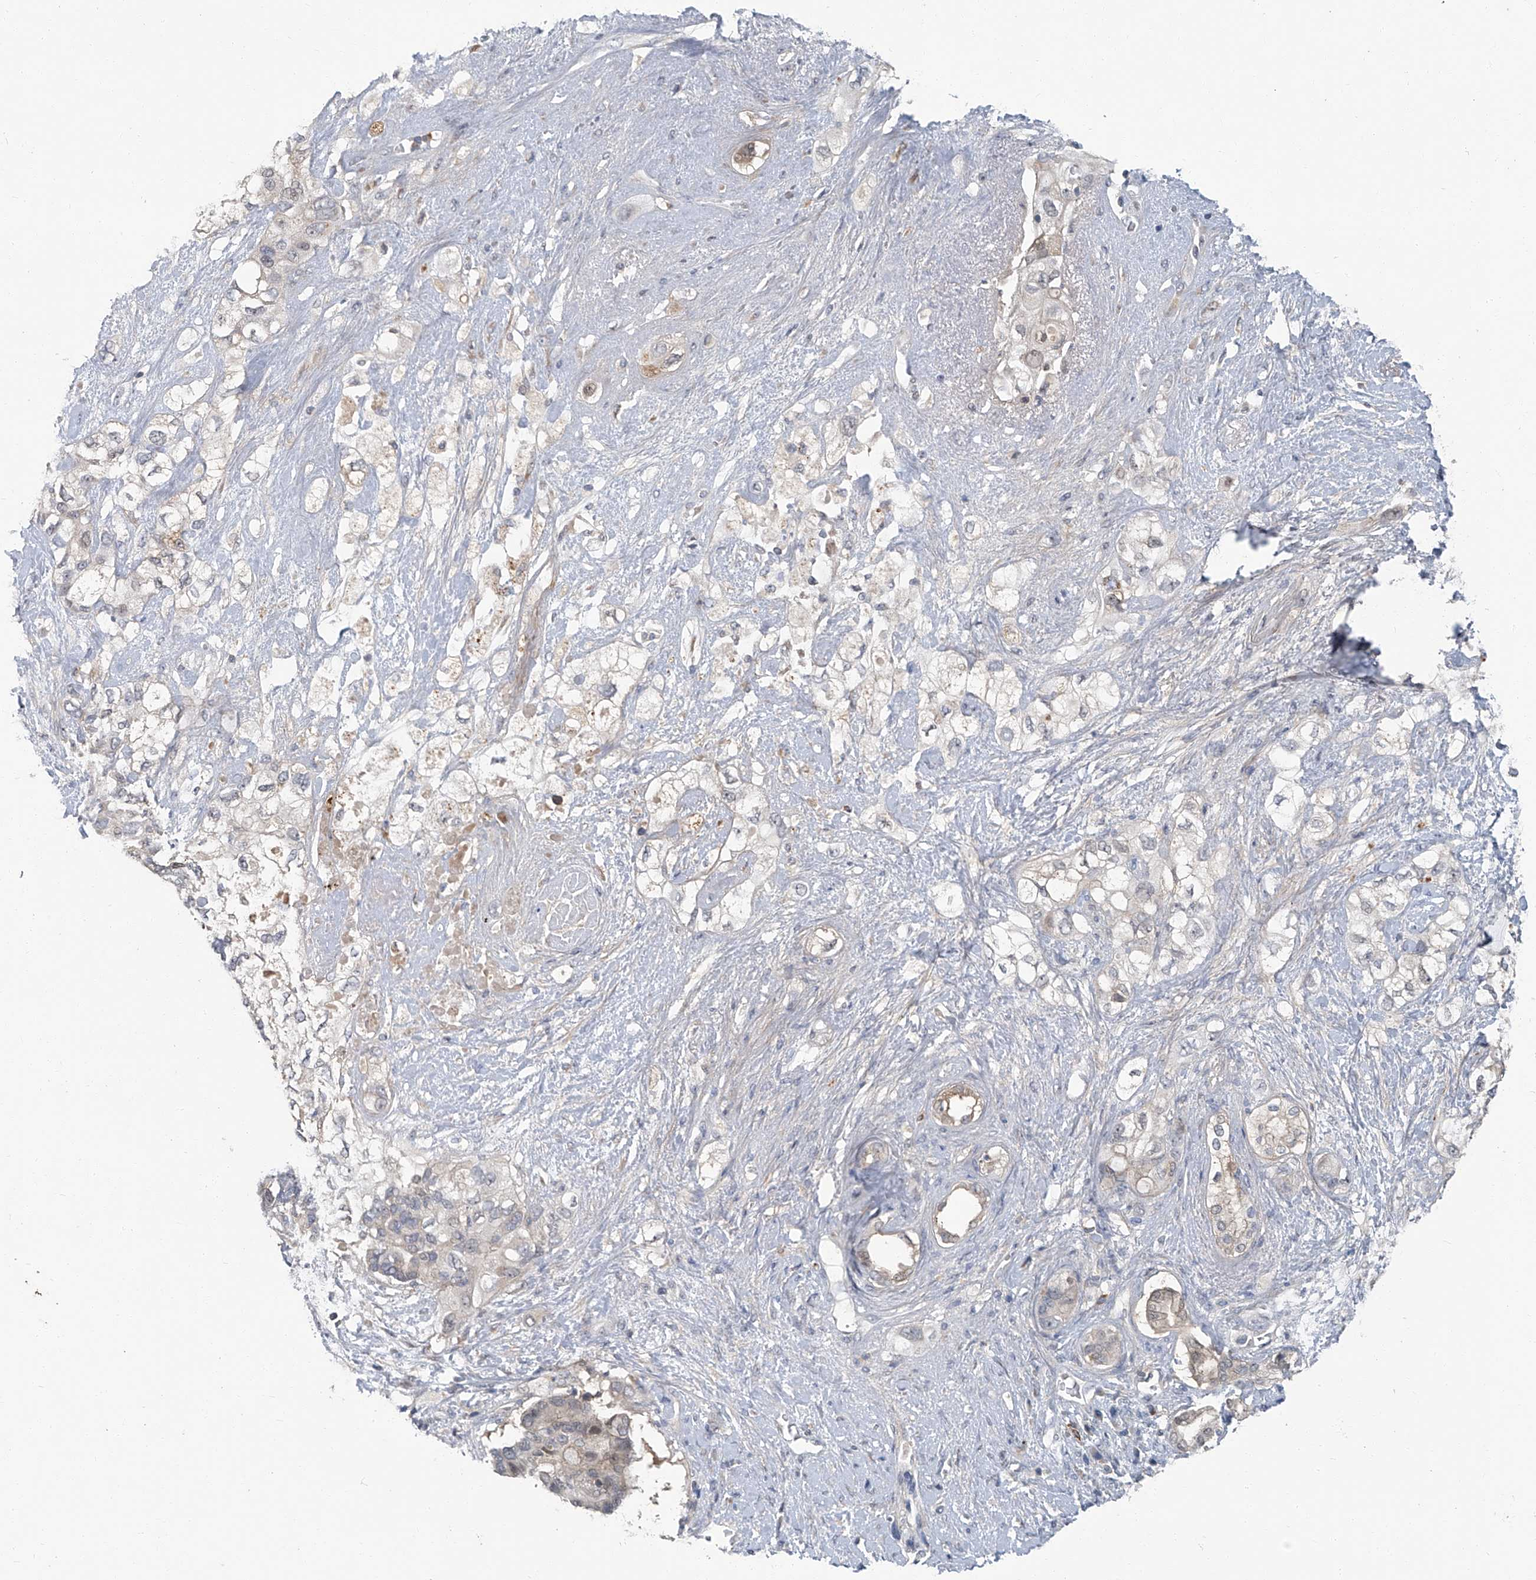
{"staining": {"intensity": "weak", "quantity": "25%-75%", "location": "cytoplasmic/membranous,nuclear"}, "tissue": "pancreatic cancer", "cell_type": "Tumor cells", "image_type": "cancer", "snomed": [{"axis": "morphology", "description": "Adenocarcinoma, NOS"}, {"axis": "topography", "description": "Pancreas"}], "caption": "Immunohistochemistry (IHC) (DAB (3,3'-diaminobenzidine)) staining of human pancreatic cancer displays weak cytoplasmic/membranous and nuclear protein expression in about 25%-75% of tumor cells.", "gene": "AKNAD1", "patient": {"sex": "female", "age": 56}}